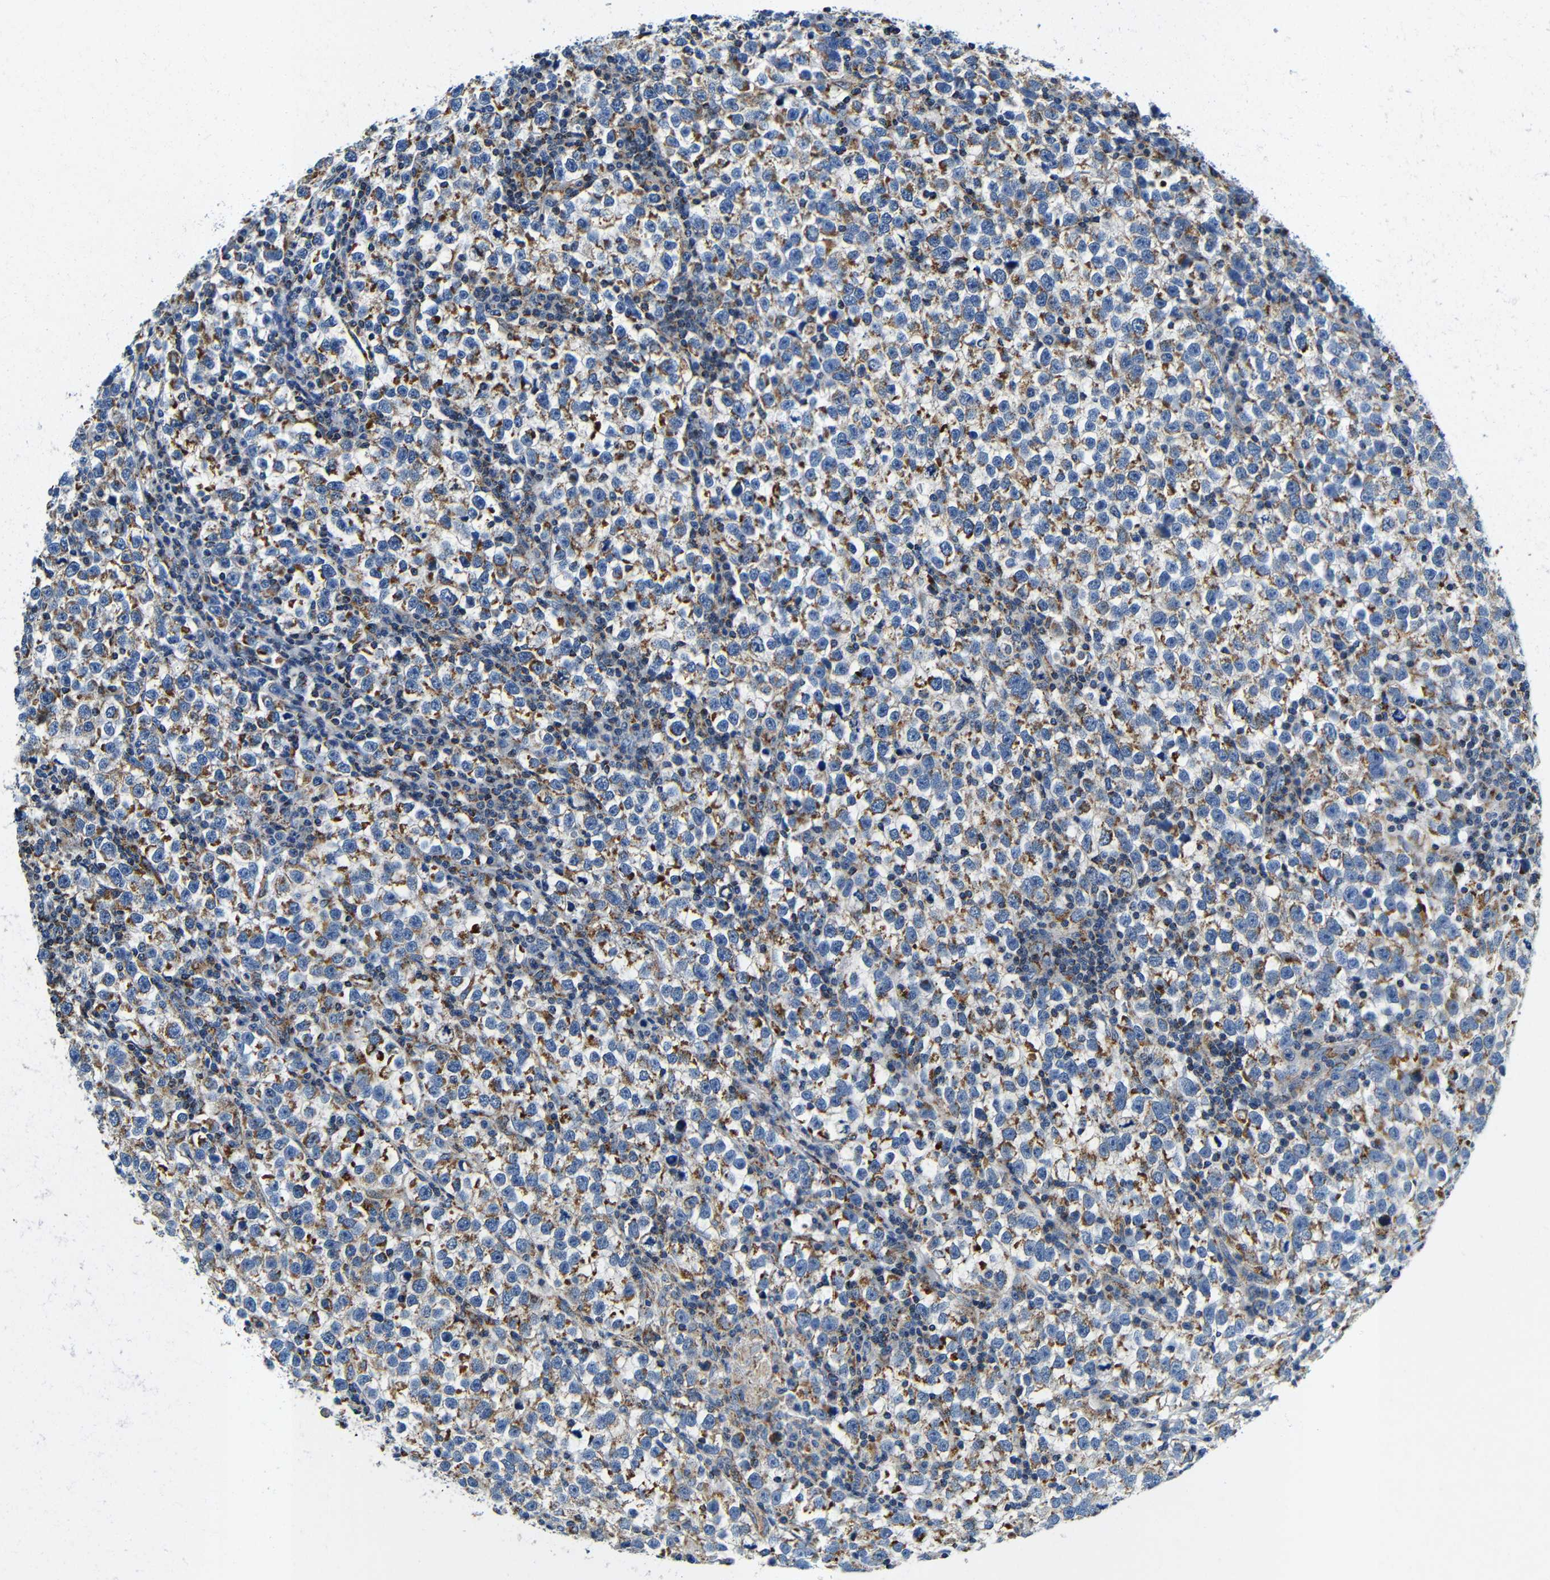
{"staining": {"intensity": "moderate", "quantity": "25%-75%", "location": "cytoplasmic/membranous"}, "tissue": "testis cancer", "cell_type": "Tumor cells", "image_type": "cancer", "snomed": [{"axis": "morphology", "description": "Normal tissue, NOS"}, {"axis": "morphology", "description": "Seminoma, NOS"}, {"axis": "topography", "description": "Testis"}], "caption": "Protein expression analysis of human testis cancer reveals moderate cytoplasmic/membranous staining in approximately 25%-75% of tumor cells.", "gene": "GALNT18", "patient": {"sex": "male", "age": 43}}